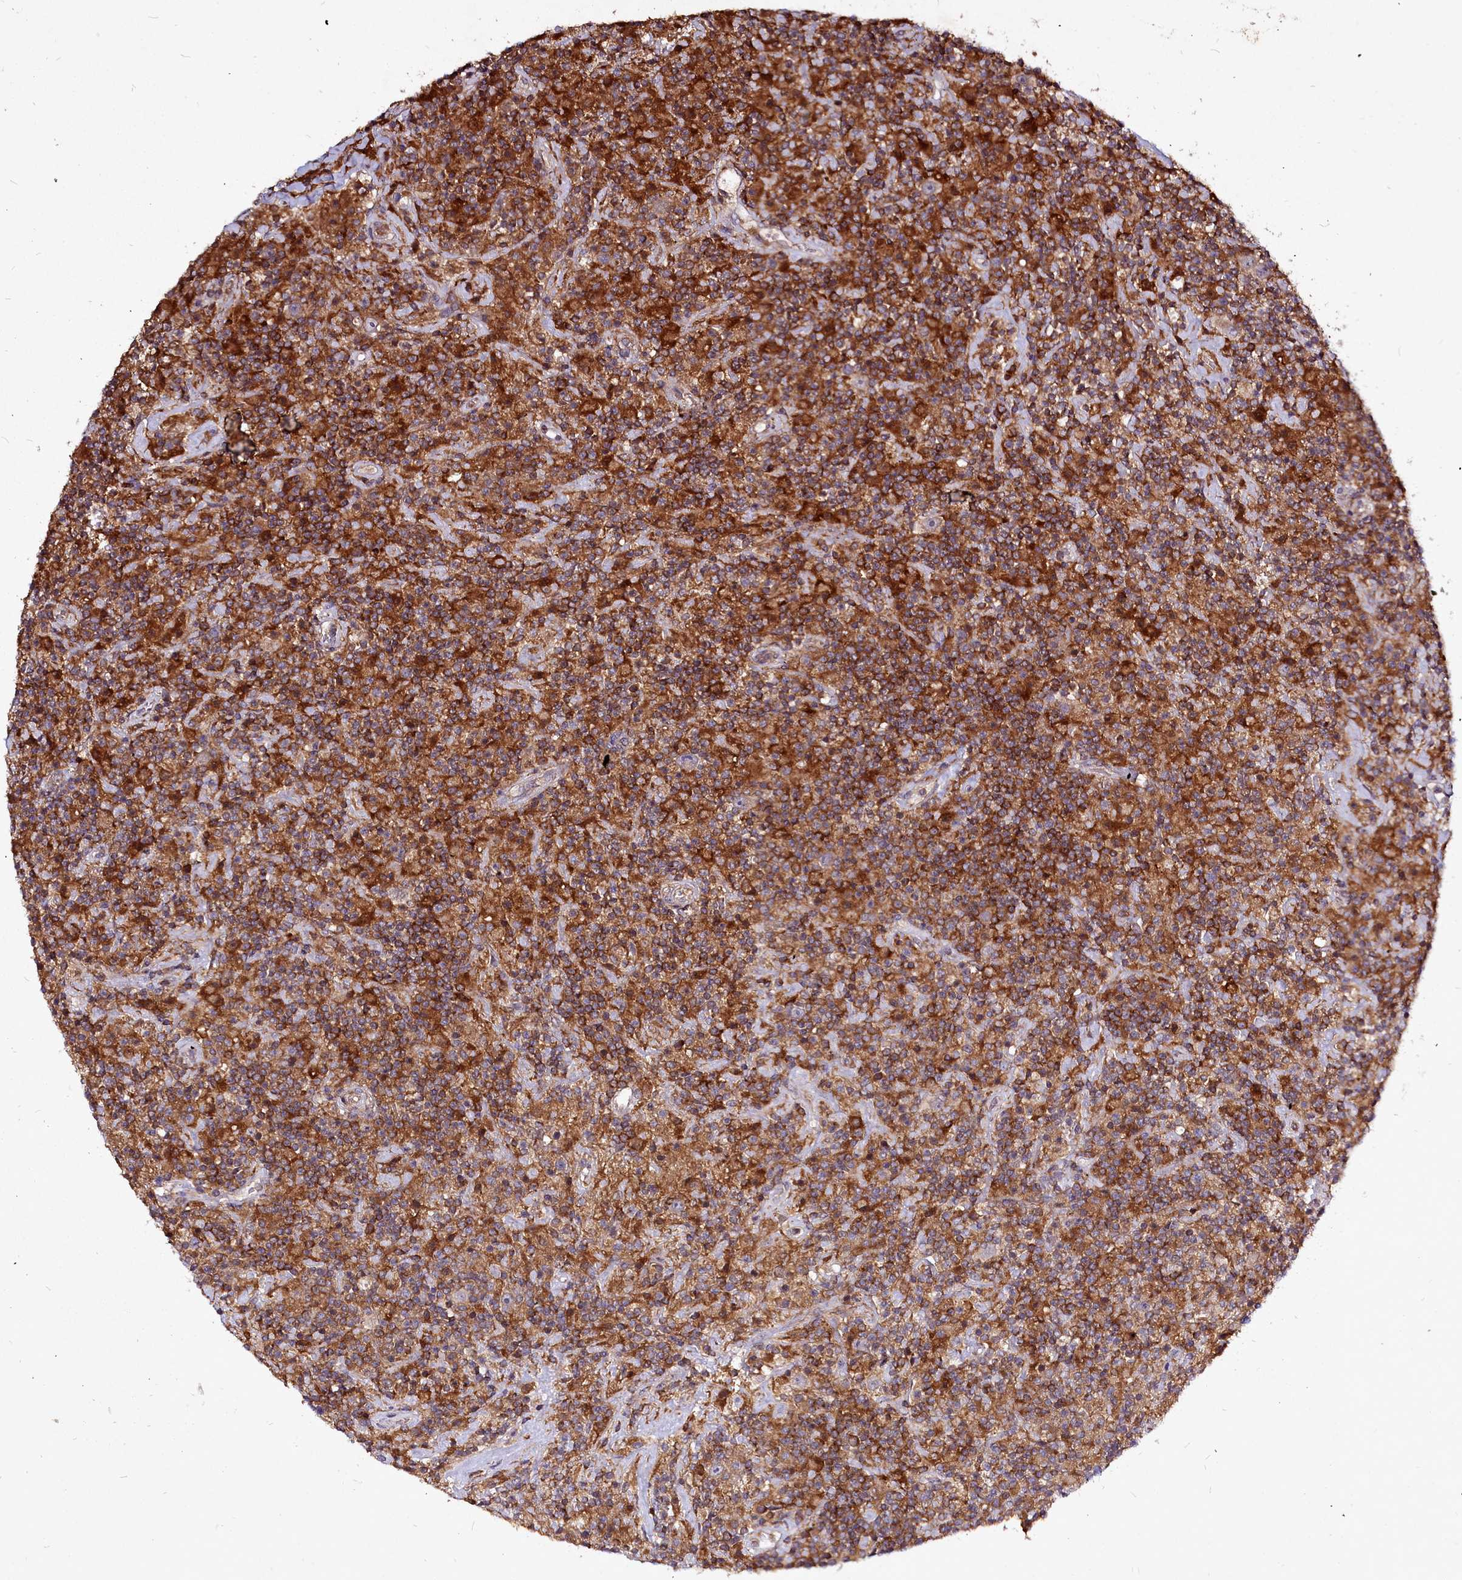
{"staining": {"intensity": "weak", "quantity": "<25%", "location": "cytoplasmic/membranous"}, "tissue": "lymphoma", "cell_type": "Tumor cells", "image_type": "cancer", "snomed": [{"axis": "morphology", "description": "Hodgkin's disease, NOS"}, {"axis": "topography", "description": "Lymph node"}], "caption": "Tumor cells show no significant staining in Hodgkin's disease. Nuclei are stained in blue.", "gene": "NCKAP1L", "patient": {"sex": "male", "age": 70}}